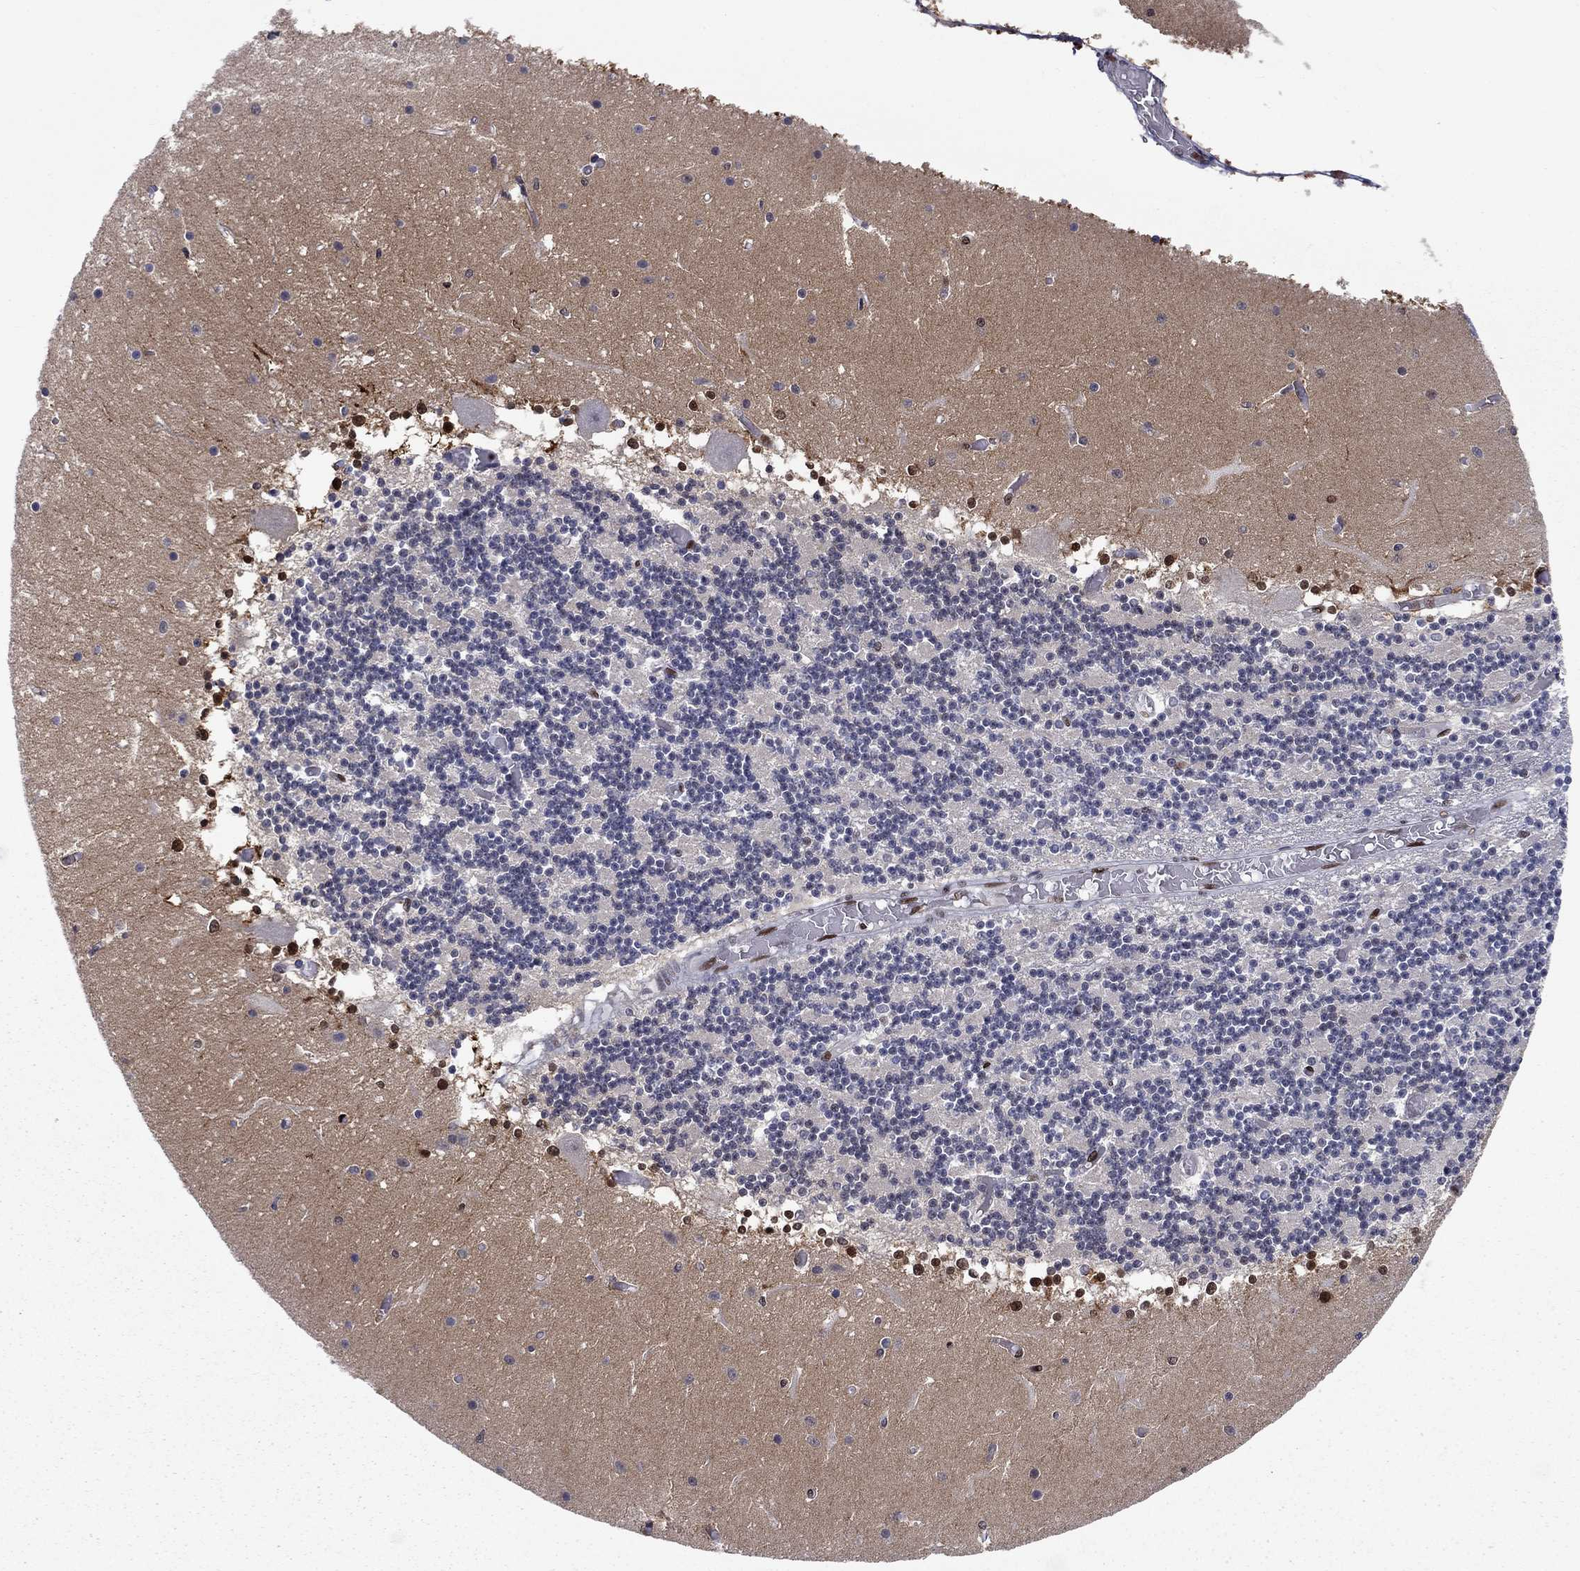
{"staining": {"intensity": "negative", "quantity": "none", "location": "none"}, "tissue": "cerebellum", "cell_type": "Cells in granular layer", "image_type": "normal", "snomed": [{"axis": "morphology", "description": "Normal tissue, NOS"}, {"axis": "topography", "description": "Cerebellum"}], "caption": "High power microscopy photomicrograph of an immunohistochemistry (IHC) micrograph of benign cerebellum, revealing no significant positivity in cells in granular layer. (Brightfield microscopy of DAB (3,3'-diaminobenzidine) immunohistochemistry at high magnification).", "gene": "RPRD1B", "patient": {"sex": "female", "age": 28}}